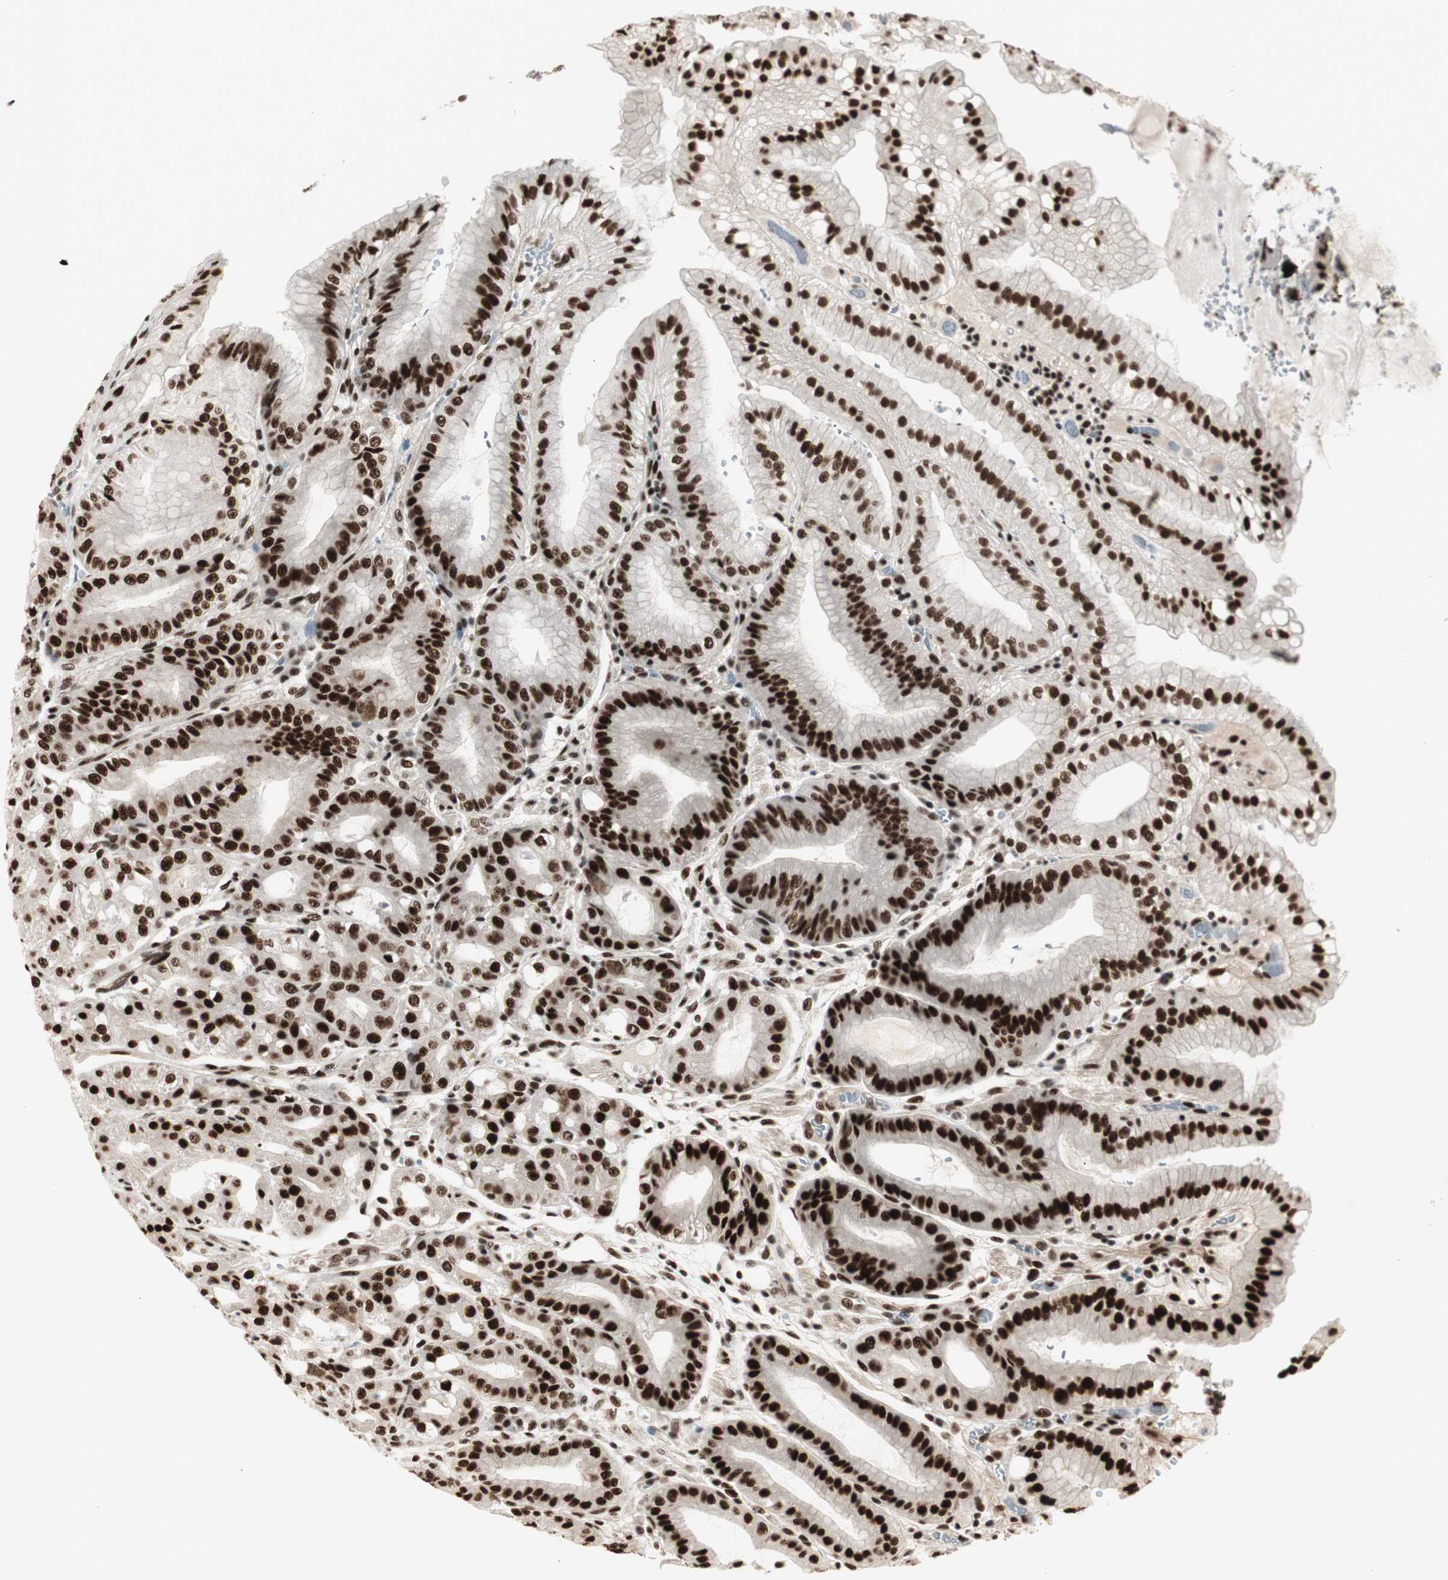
{"staining": {"intensity": "strong", "quantity": ">75%", "location": "nuclear"}, "tissue": "stomach", "cell_type": "Glandular cells", "image_type": "normal", "snomed": [{"axis": "morphology", "description": "Normal tissue, NOS"}, {"axis": "topography", "description": "Stomach, lower"}], "caption": "An image of human stomach stained for a protein shows strong nuclear brown staining in glandular cells. The staining was performed using DAB (3,3'-diaminobenzidine) to visualize the protein expression in brown, while the nuclei were stained in blue with hematoxylin (Magnification: 20x).", "gene": "HEXIM1", "patient": {"sex": "male", "age": 71}}